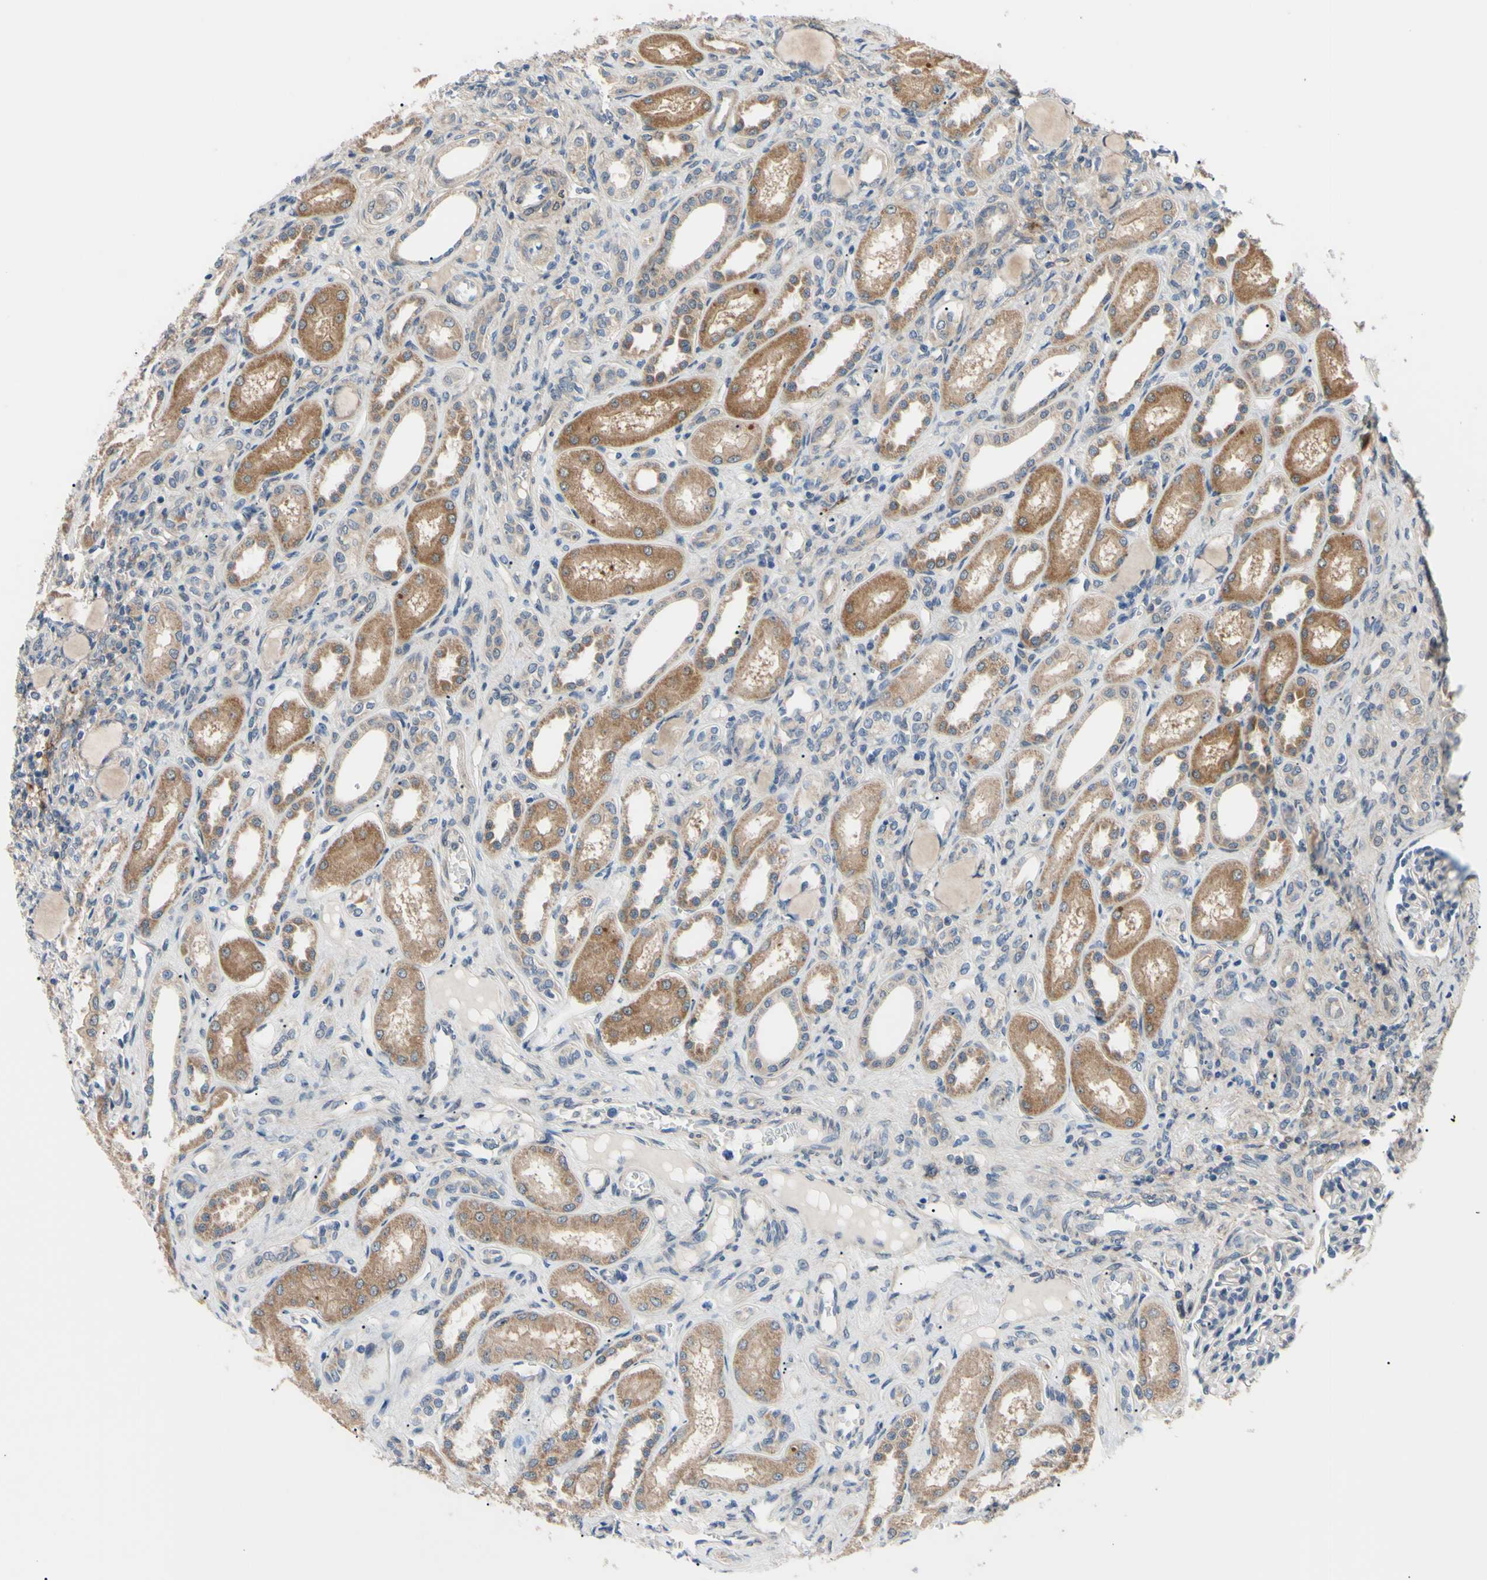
{"staining": {"intensity": "weak", "quantity": "<25%", "location": "cytoplasmic/membranous"}, "tissue": "kidney", "cell_type": "Cells in glomeruli", "image_type": "normal", "snomed": [{"axis": "morphology", "description": "Normal tissue, NOS"}, {"axis": "topography", "description": "Kidney"}], "caption": "The immunohistochemistry (IHC) histopathology image has no significant staining in cells in glomeruli of kidney. (DAB IHC visualized using brightfield microscopy, high magnification).", "gene": "SVIL", "patient": {"sex": "male", "age": 7}}